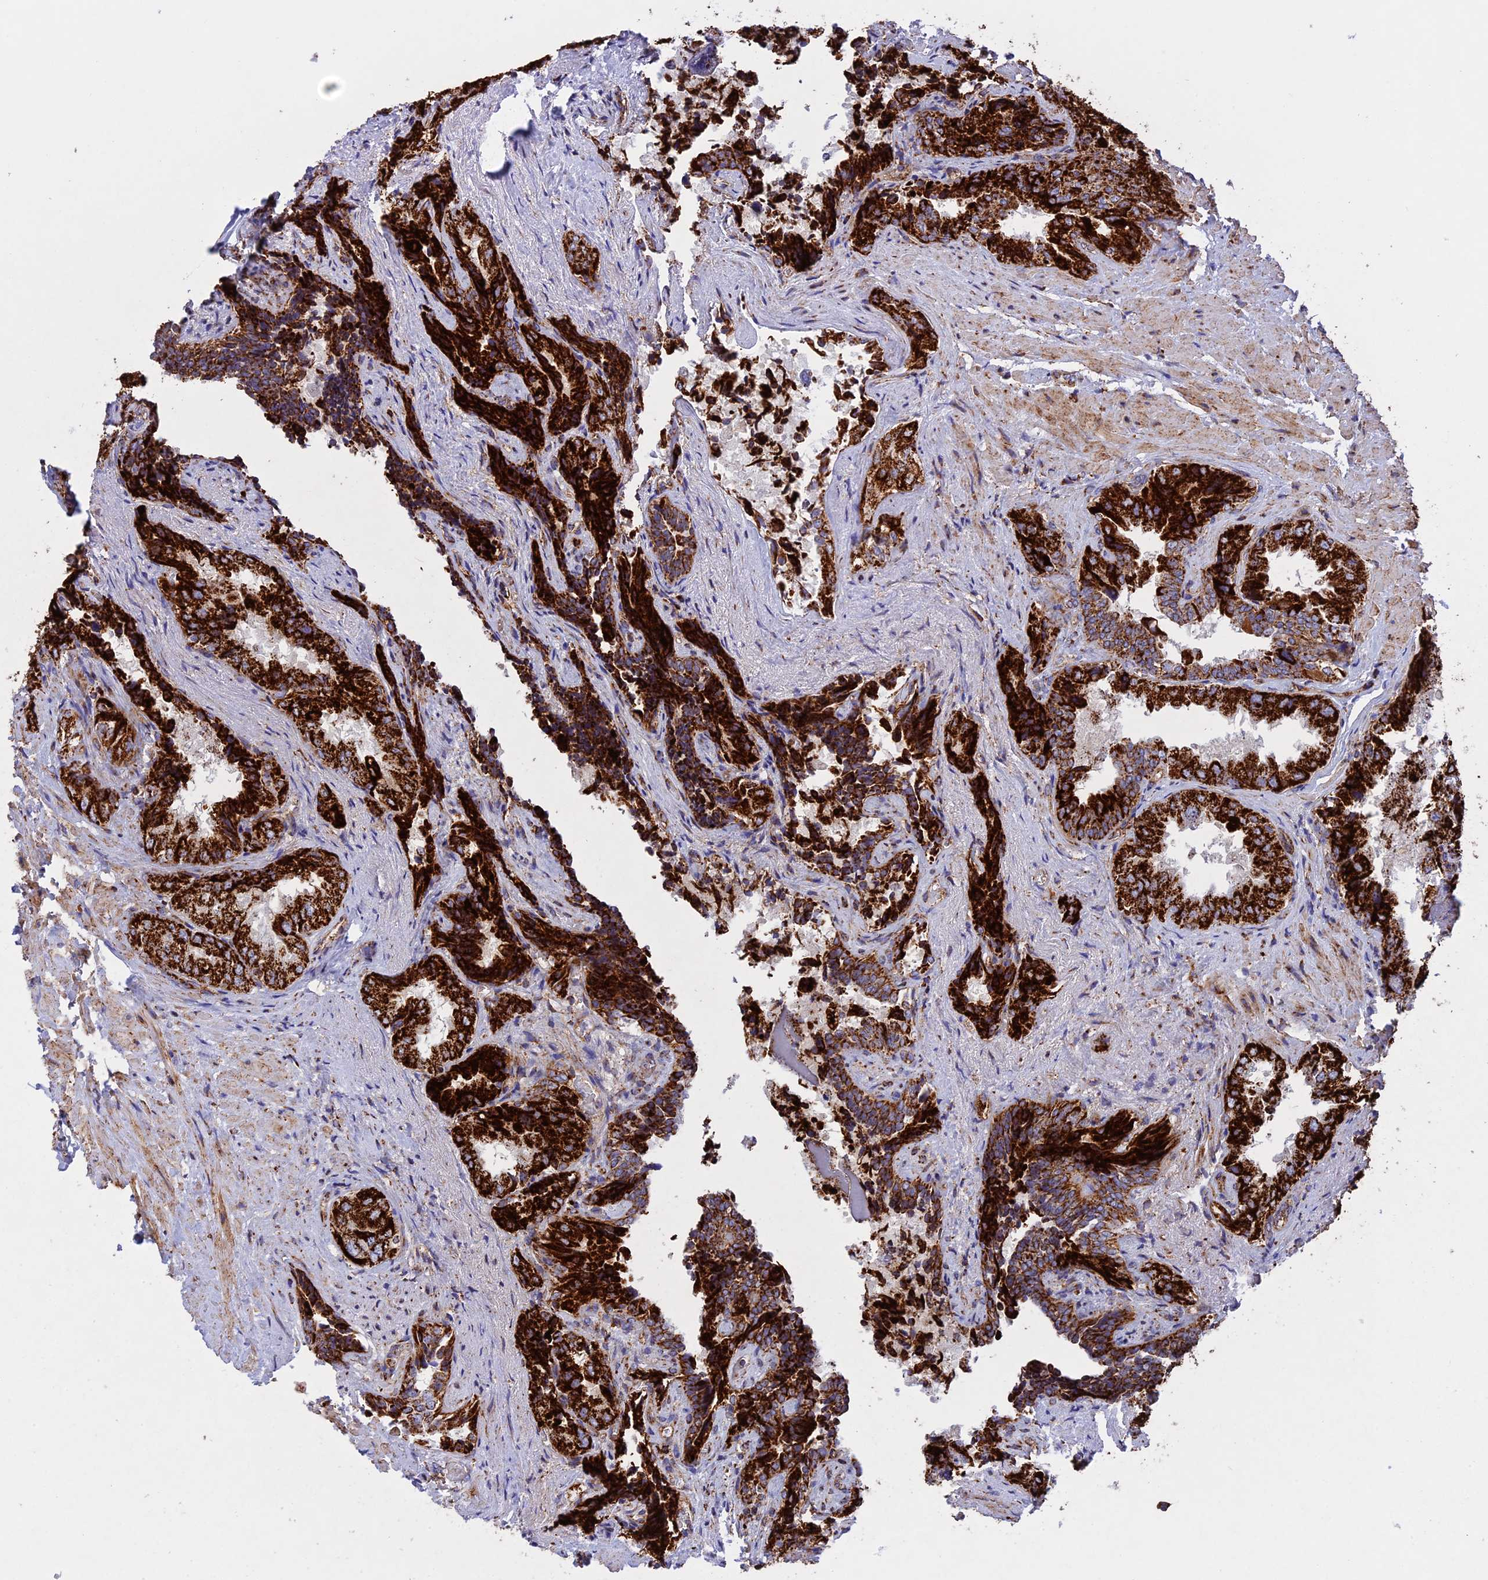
{"staining": {"intensity": "strong", "quantity": ">75%", "location": "cytoplasmic/membranous"}, "tissue": "seminal vesicle", "cell_type": "Glandular cells", "image_type": "normal", "snomed": [{"axis": "morphology", "description": "Normal tissue, NOS"}, {"axis": "topography", "description": "Seminal veicle"}, {"axis": "topography", "description": "Peripheral nerve tissue"}], "caption": "Strong cytoplasmic/membranous expression for a protein is present in about >75% of glandular cells of unremarkable seminal vesicle using immunohistochemistry (IHC).", "gene": "UQCRB", "patient": {"sex": "male", "age": 63}}